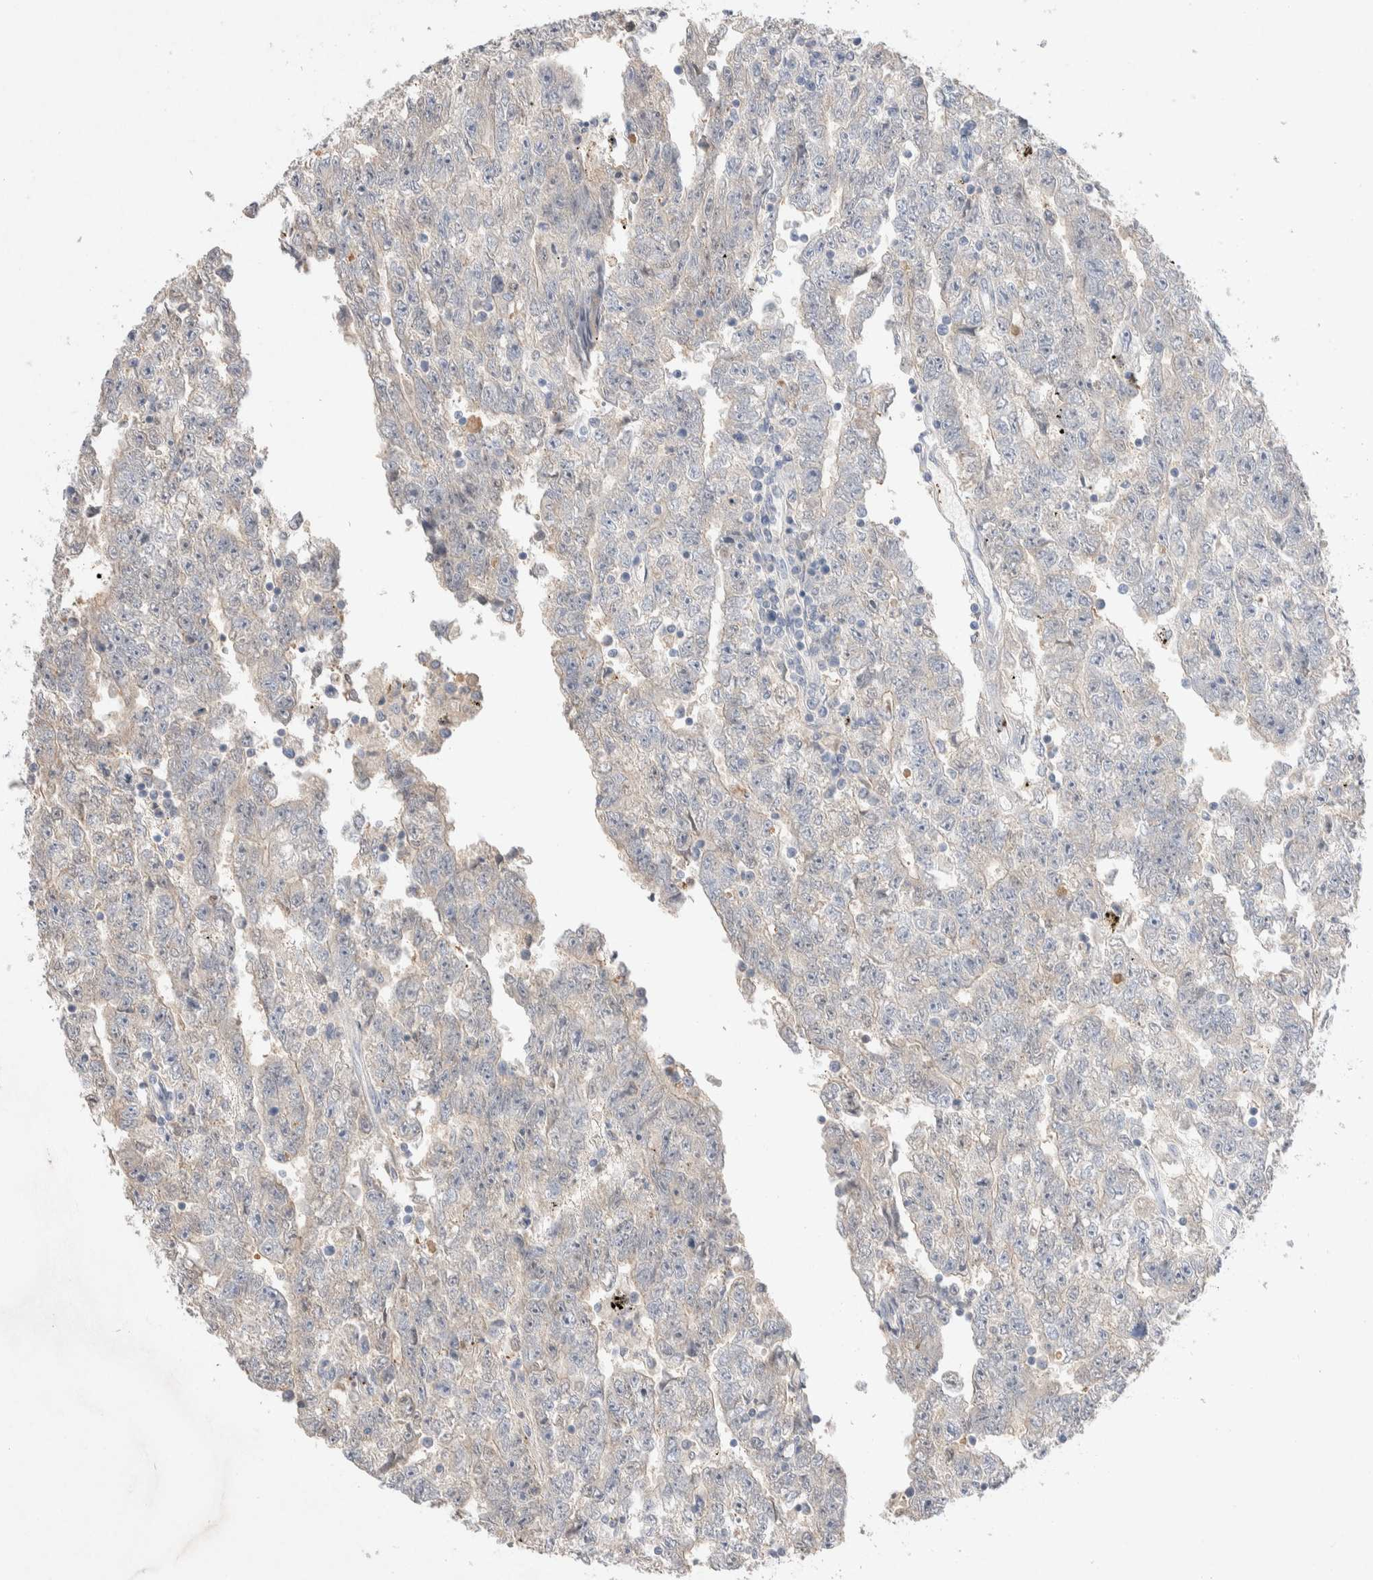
{"staining": {"intensity": "negative", "quantity": "none", "location": "none"}, "tissue": "testis cancer", "cell_type": "Tumor cells", "image_type": "cancer", "snomed": [{"axis": "morphology", "description": "Carcinoma, Embryonal, NOS"}, {"axis": "topography", "description": "Testis"}], "caption": "Immunohistochemical staining of human embryonal carcinoma (testis) demonstrates no significant positivity in tumor cells. (Brightfield microscopy of DAB immunohistochemistry at high magnification).", "gene": "FFAR2", "patient": {"sex": "male", "age": 25}}